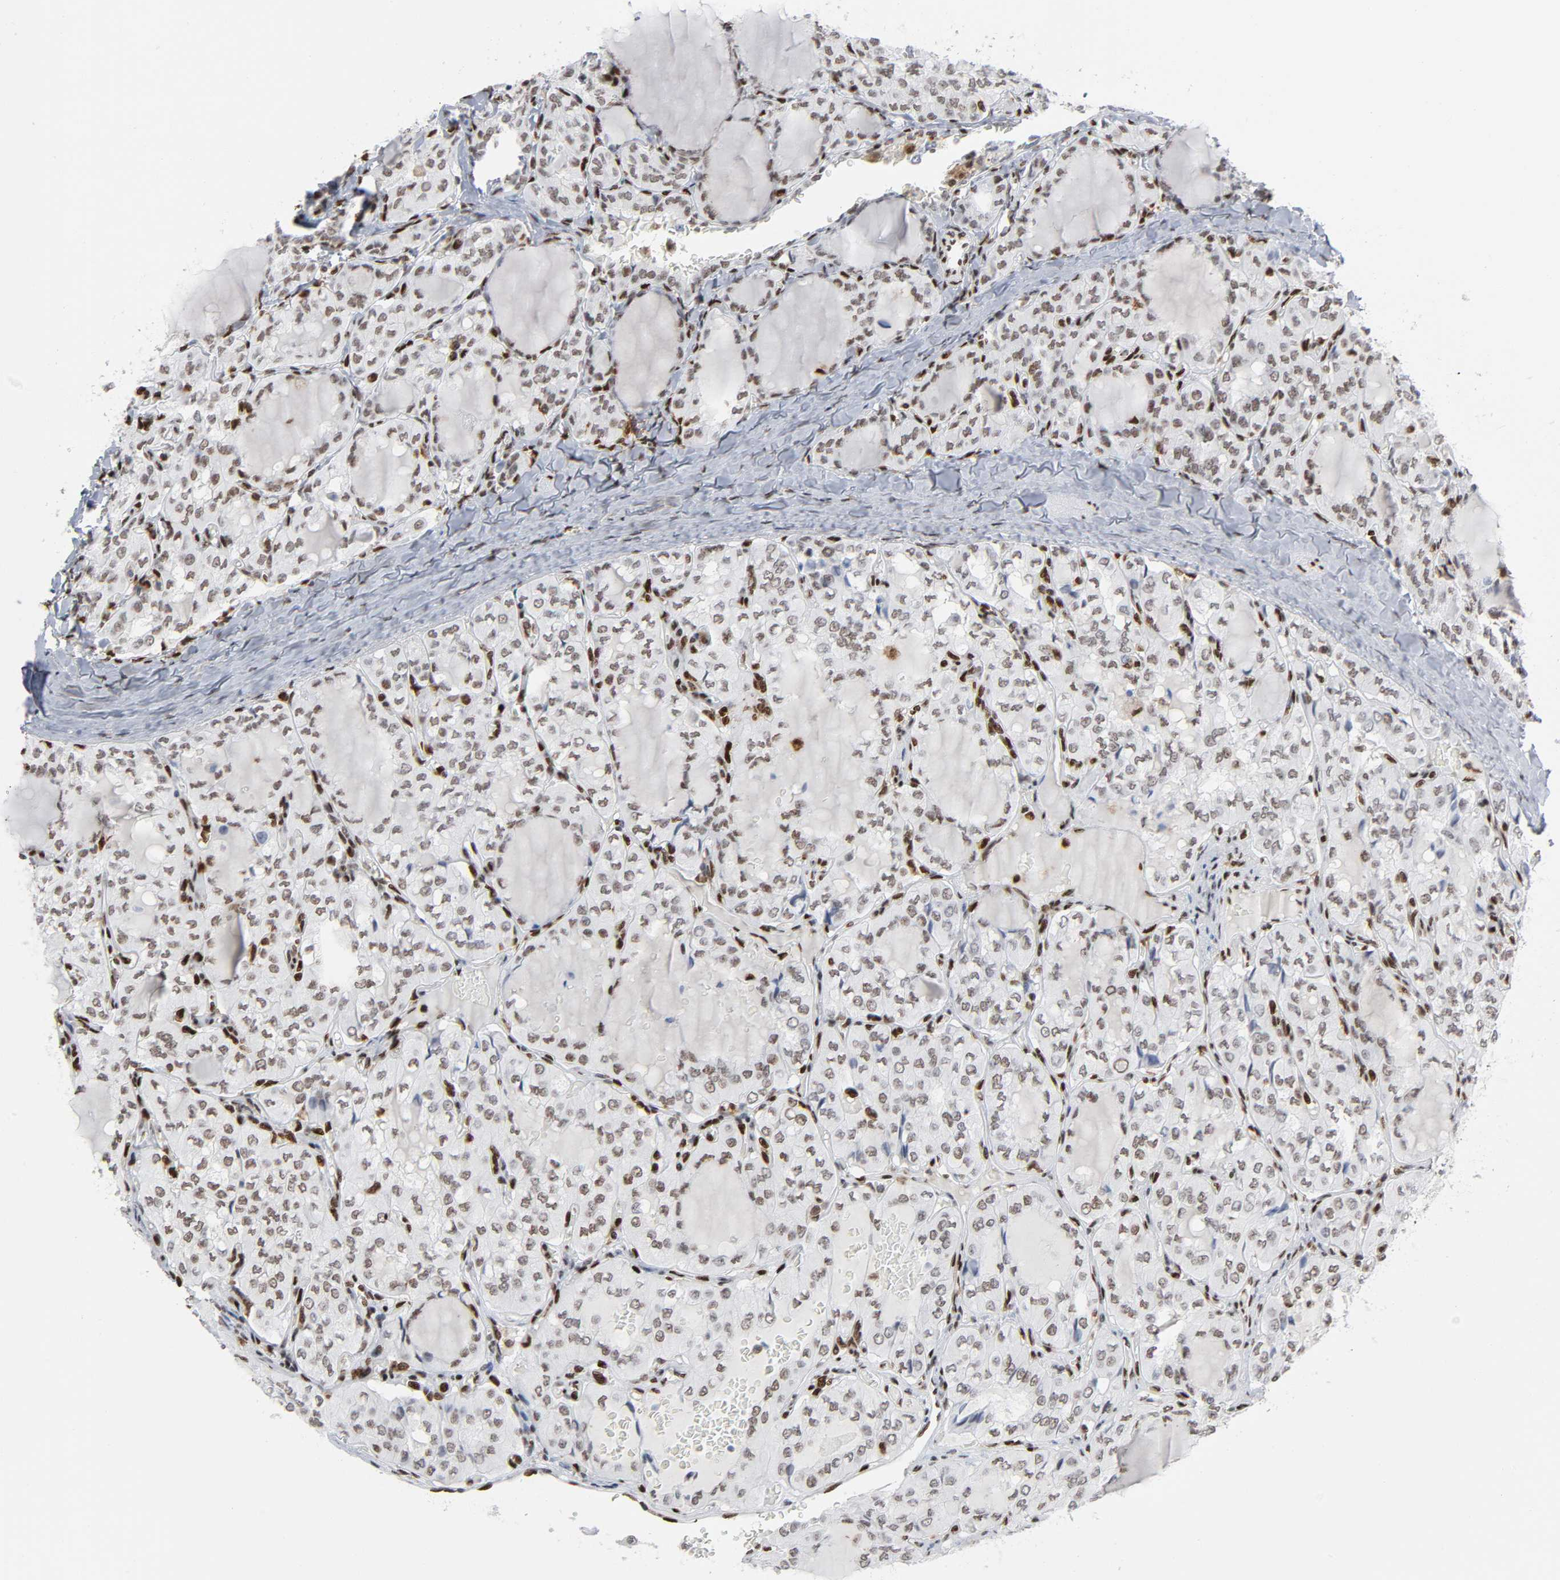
{"staining": {"intensity": "moderate", "quantity": "25%-75%", "location": "nuclear"}, "tissue": "thyroid cancer", "cell_type": "Tumor cells", "image_type": "cancer", "snomed": [{"axis": "morphology", "description": "Papillary adenocarcinoma, NOS"}, {"axis": "topography", "description": "Thyroid gland"}], "caption": "Approximately 25%-75% of tumor cells in human thyroid papillary adenocarcinoma show moderate nuclear protein expression as visualized by brown immunohistochemical staining.", "gene": "WAS", "patient": {"sex": "male", "age": 20}}